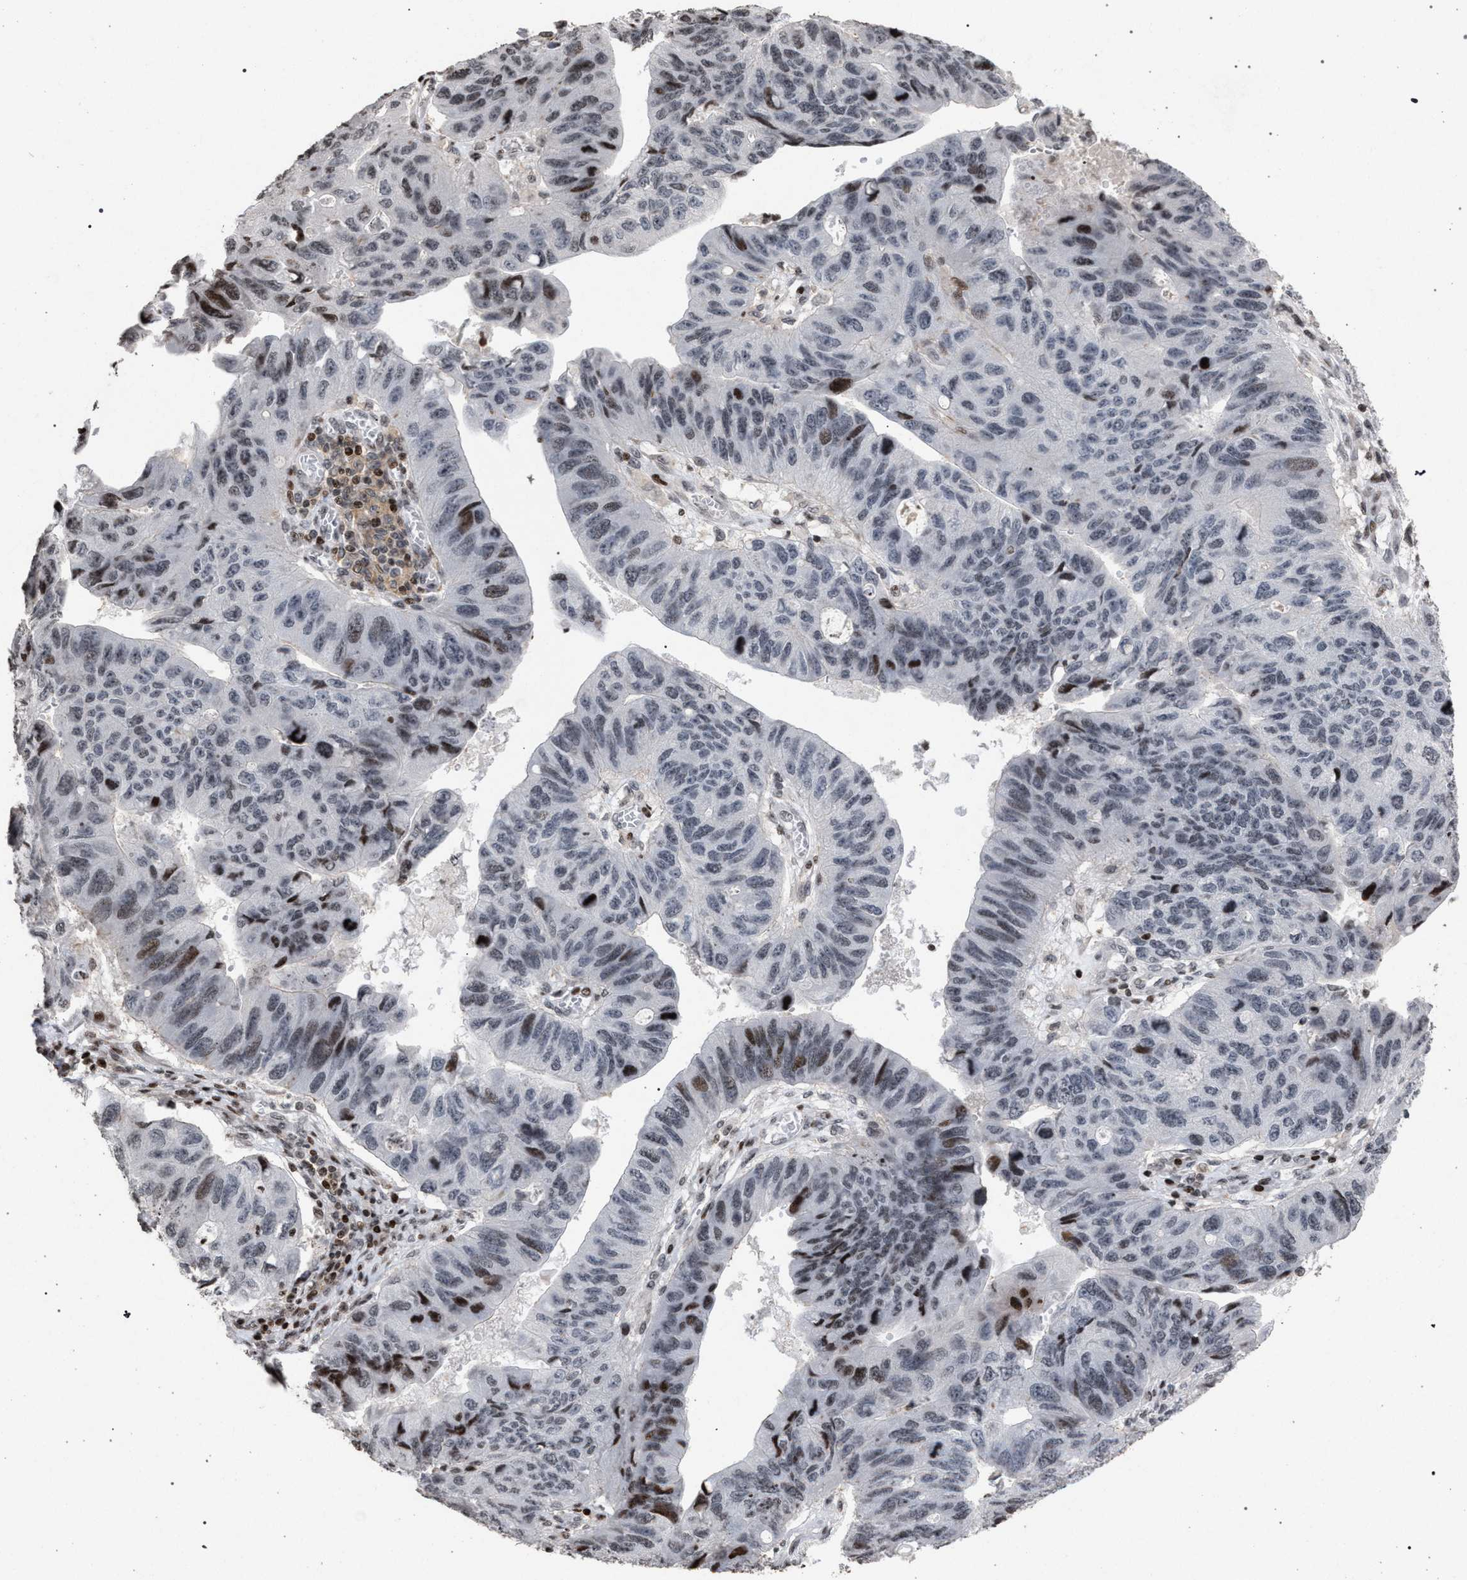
{"staining": {"intensity": "moderate", "quantity": "<25%", "location": "nuclear"}, "tissue": "stomach cancer", "cell_type": "Tumor cells", "image_type": "cancer", "snomed": [{"axis": "morphology", "description": "Adenocarcinoma, NOS"}, {"axis": "topography", "description": "Stomach"}], "caption": "High-power microscopy captured an IHC histopathology image of stomach adenocarcinoma, revealing moderate nuclear staining in about <25% of tumor cells.", "gene": "FOXD3", "patient": {"sex": "male", "age": 59}}